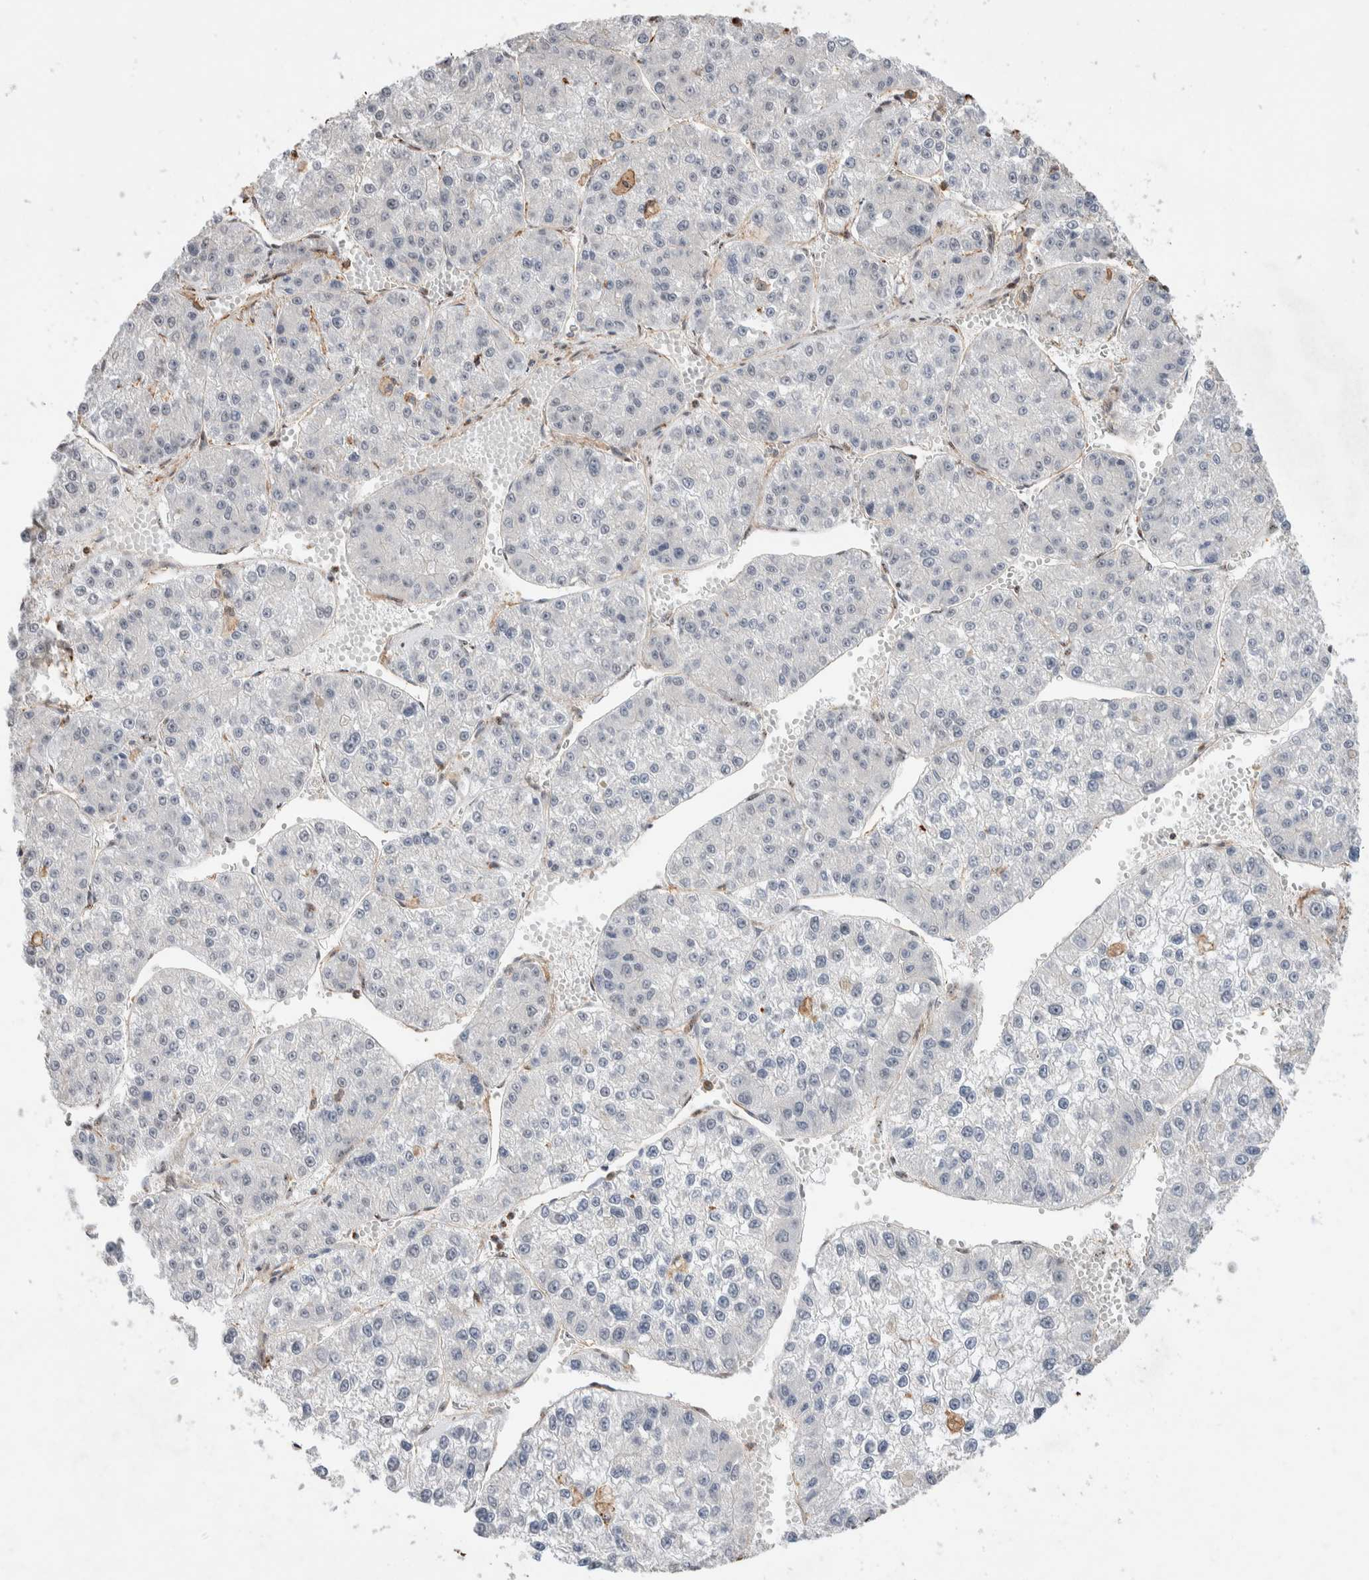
{"staining": {"intensity": "negative", "quantity": "none", "location": "none"}, "tissue": "liver cancer", "cell_type": "Tumor cells", "image_type": "cancer", "snomed": [{"axis": "morphology", "description": "Carcinoma, Hepatocellular, NOS"}, {"axis": "topography", "description": "Liver"}], "caption": "Immunohistochemical staining of human liver hepatocellular carcinoma displays no significant expression in tumor cells. (Stains: DAB (3,3'-diaminobenzidine) immunohistochemistry (IHC) with hematoxylin counter stain, Microscopy: brightfield microscopy at high magnification).", "gene": "ZNF704", "patient": {"sex": "female", "age": 73}}